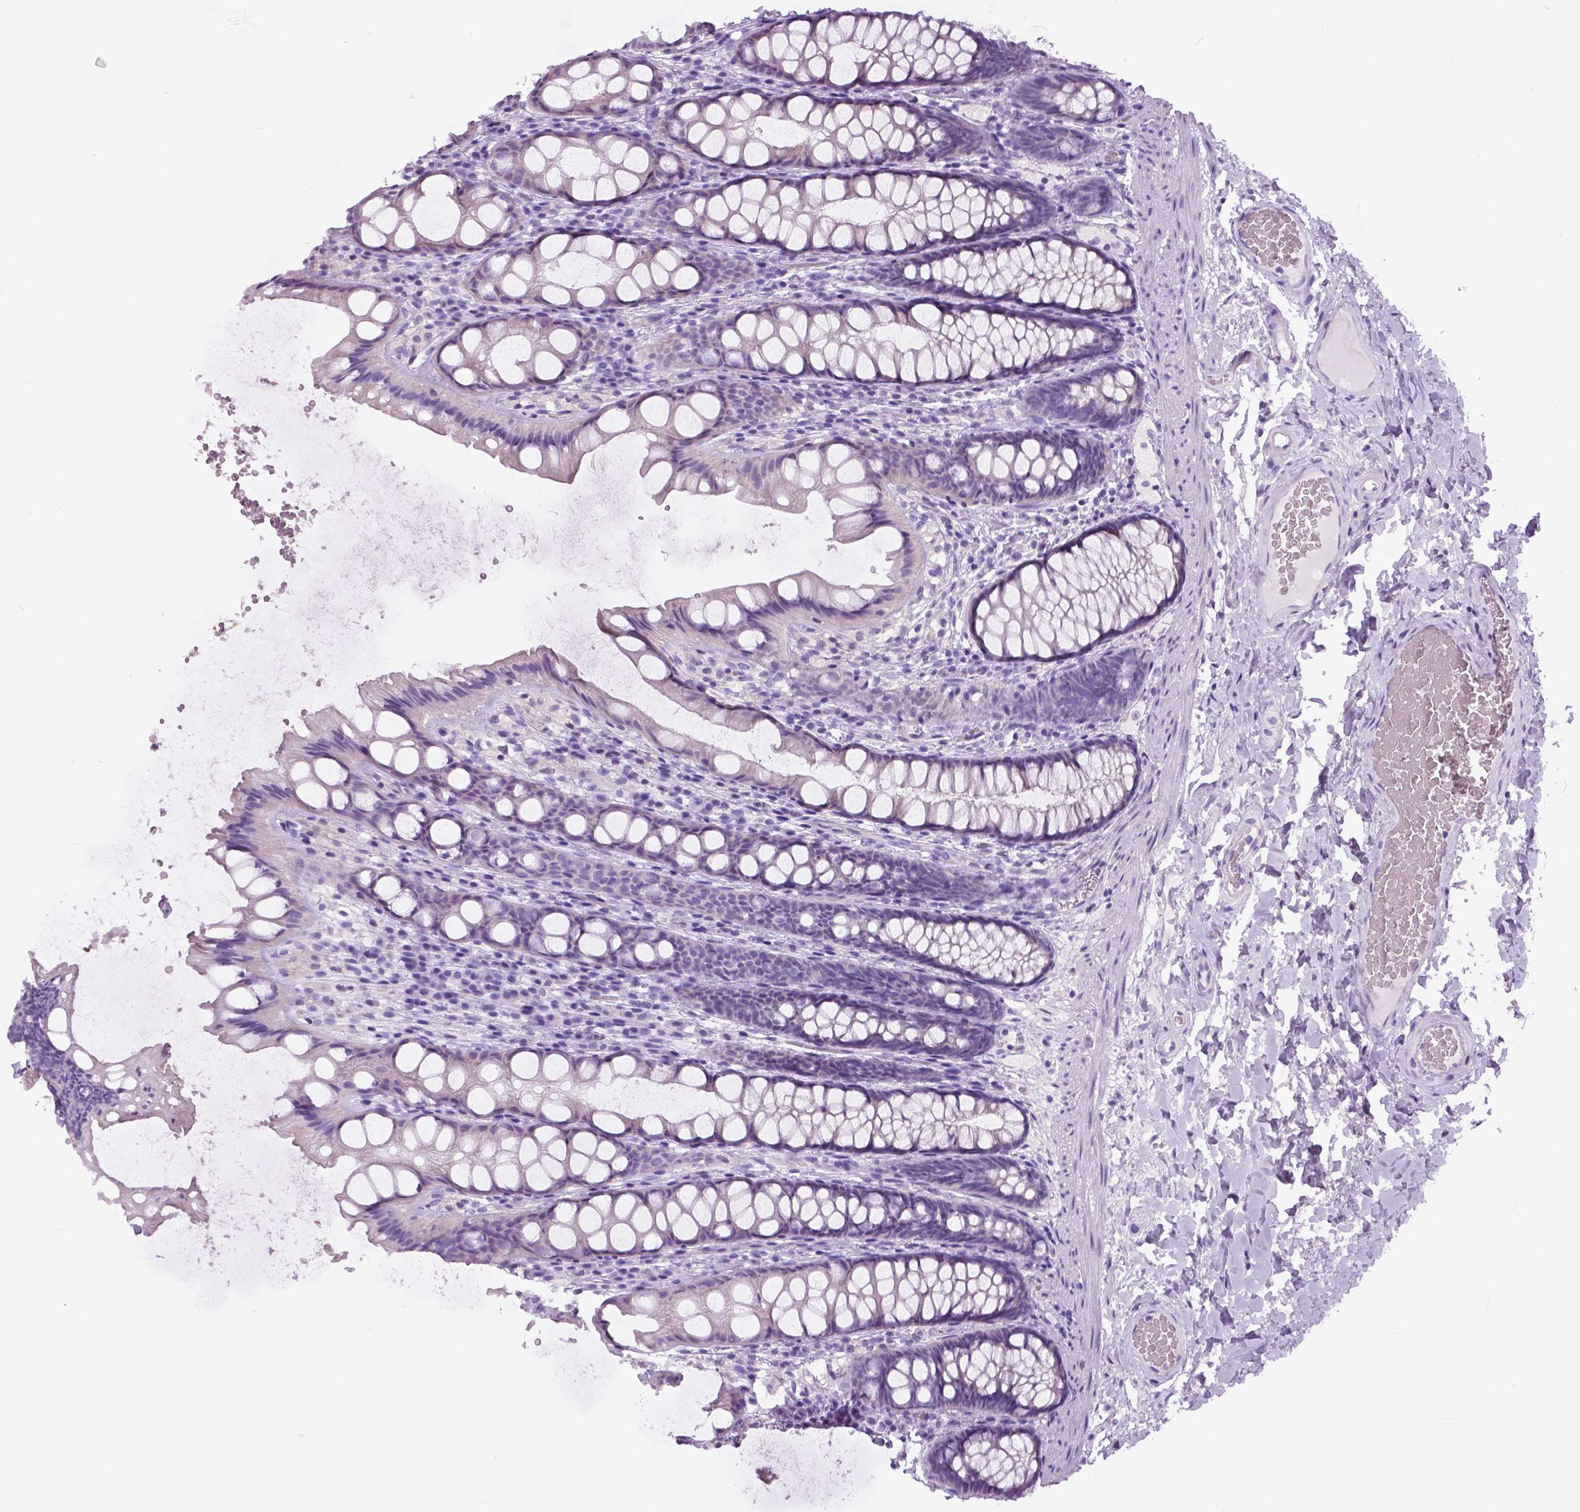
{"staining": {"intensity": "negative", "quantity": "none", "location": "none"}, "tissue": "colon", "cell_type": "Endothelial cells", "image_type": "normal", "snomed": [{"axis": "morphology", "description": "Normal tissue, NOS"}, {"axis": "topography", "description": "Colon"}], "caption": "The photomicrograph reveals no significant expression in endothelial cells of colon. The staining is performed using DAB brown chromogen with nuclei counter-stained in using hematoxylin.", "gene": "TP53TG5", "patient": {"sex": "male", "age": 47}}